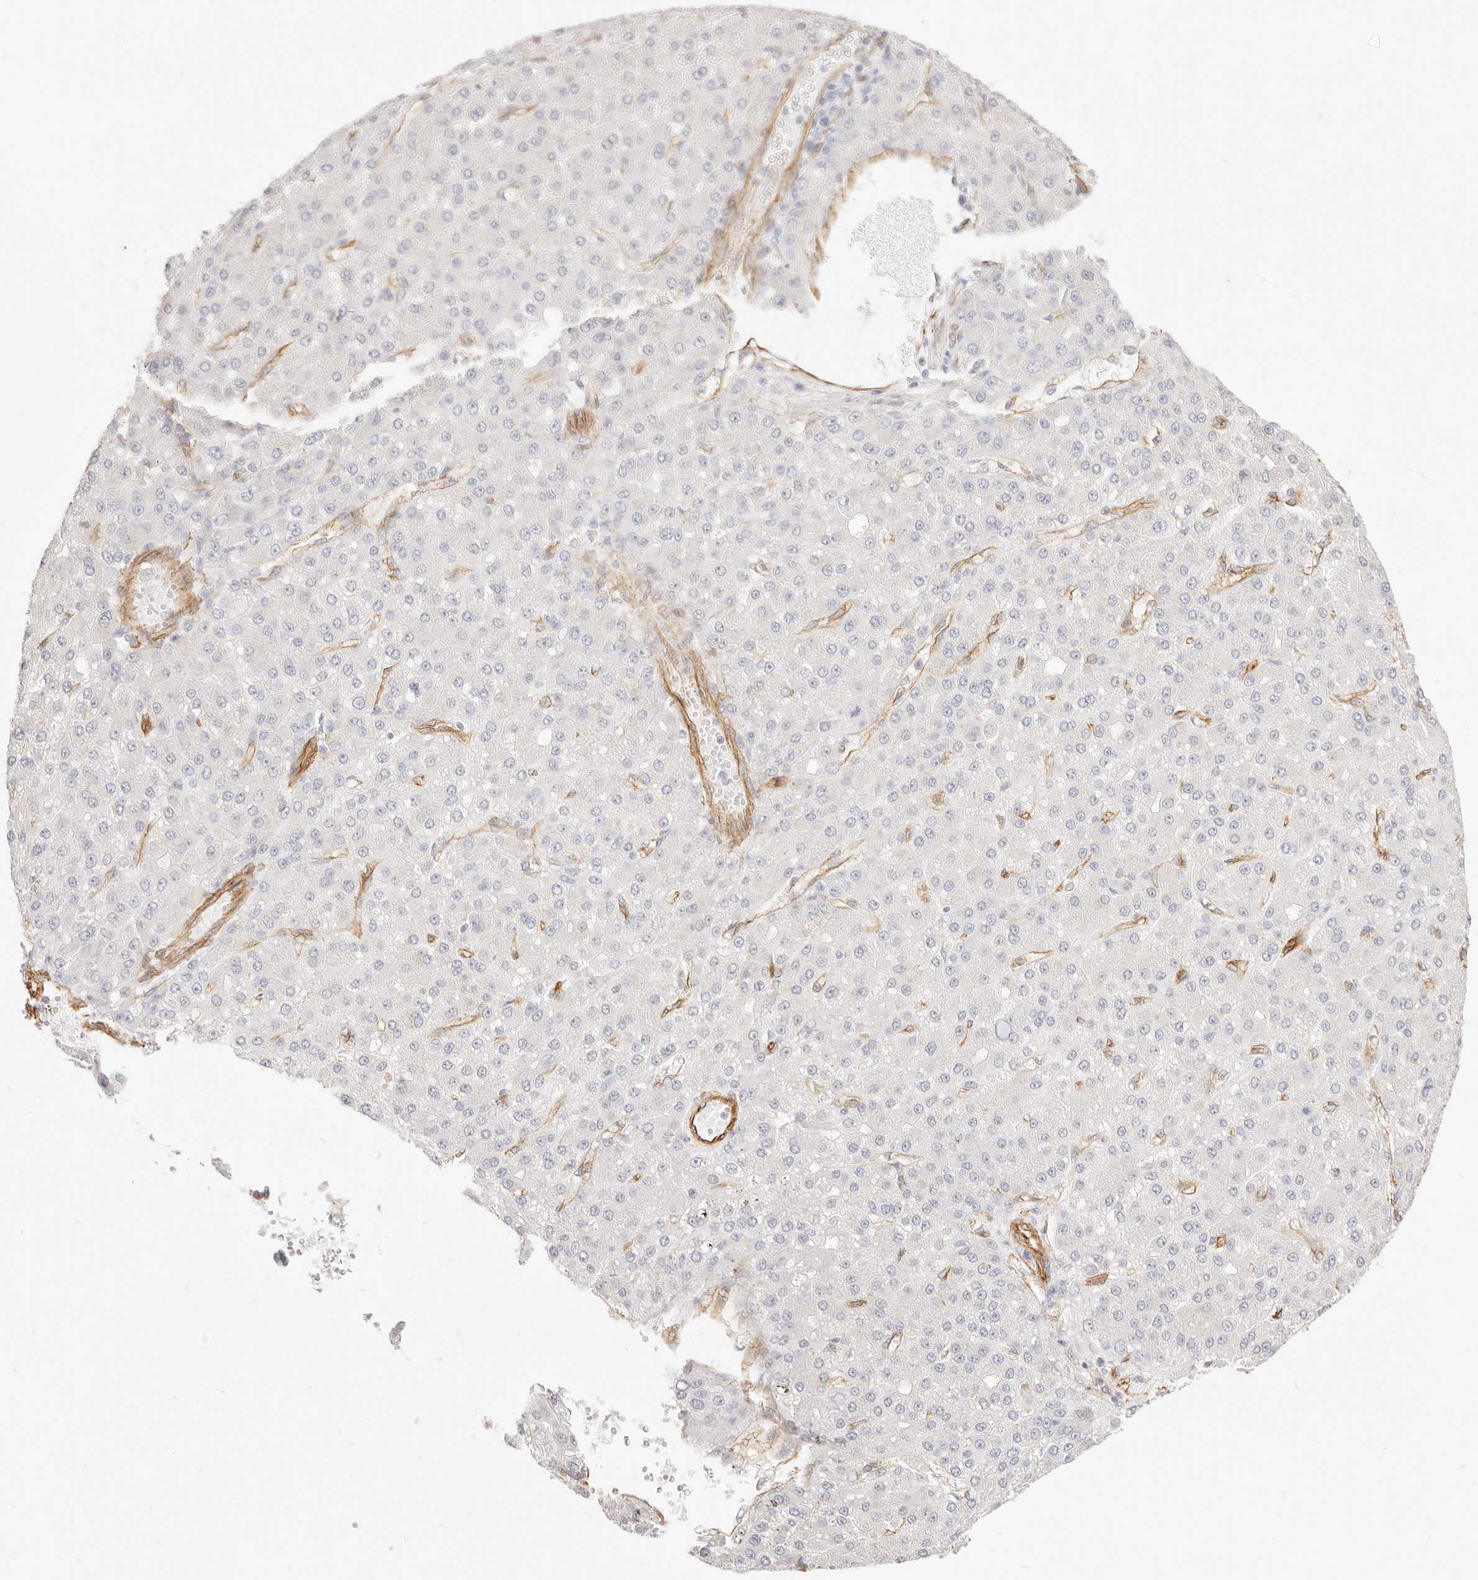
{"staining": {"intensity": "negative", "quantity": "none", "location": "none"}, "tissue": "liver cancer", "cell_type": "Tumor cells", "image_type": "cancer", "snomed": [{"axis": "morphology", "description": "Carcinoma, Hepatocellular, NOS"}, {"axis": "topography", "description": "Liver"}], "caption": "This is an immunohistochemistry image of human hepatocellular carcinoma (liver). There is no expression in tumor cells.", "gene": "NUS1", "patient": {"sex": "male", "age": 67}}